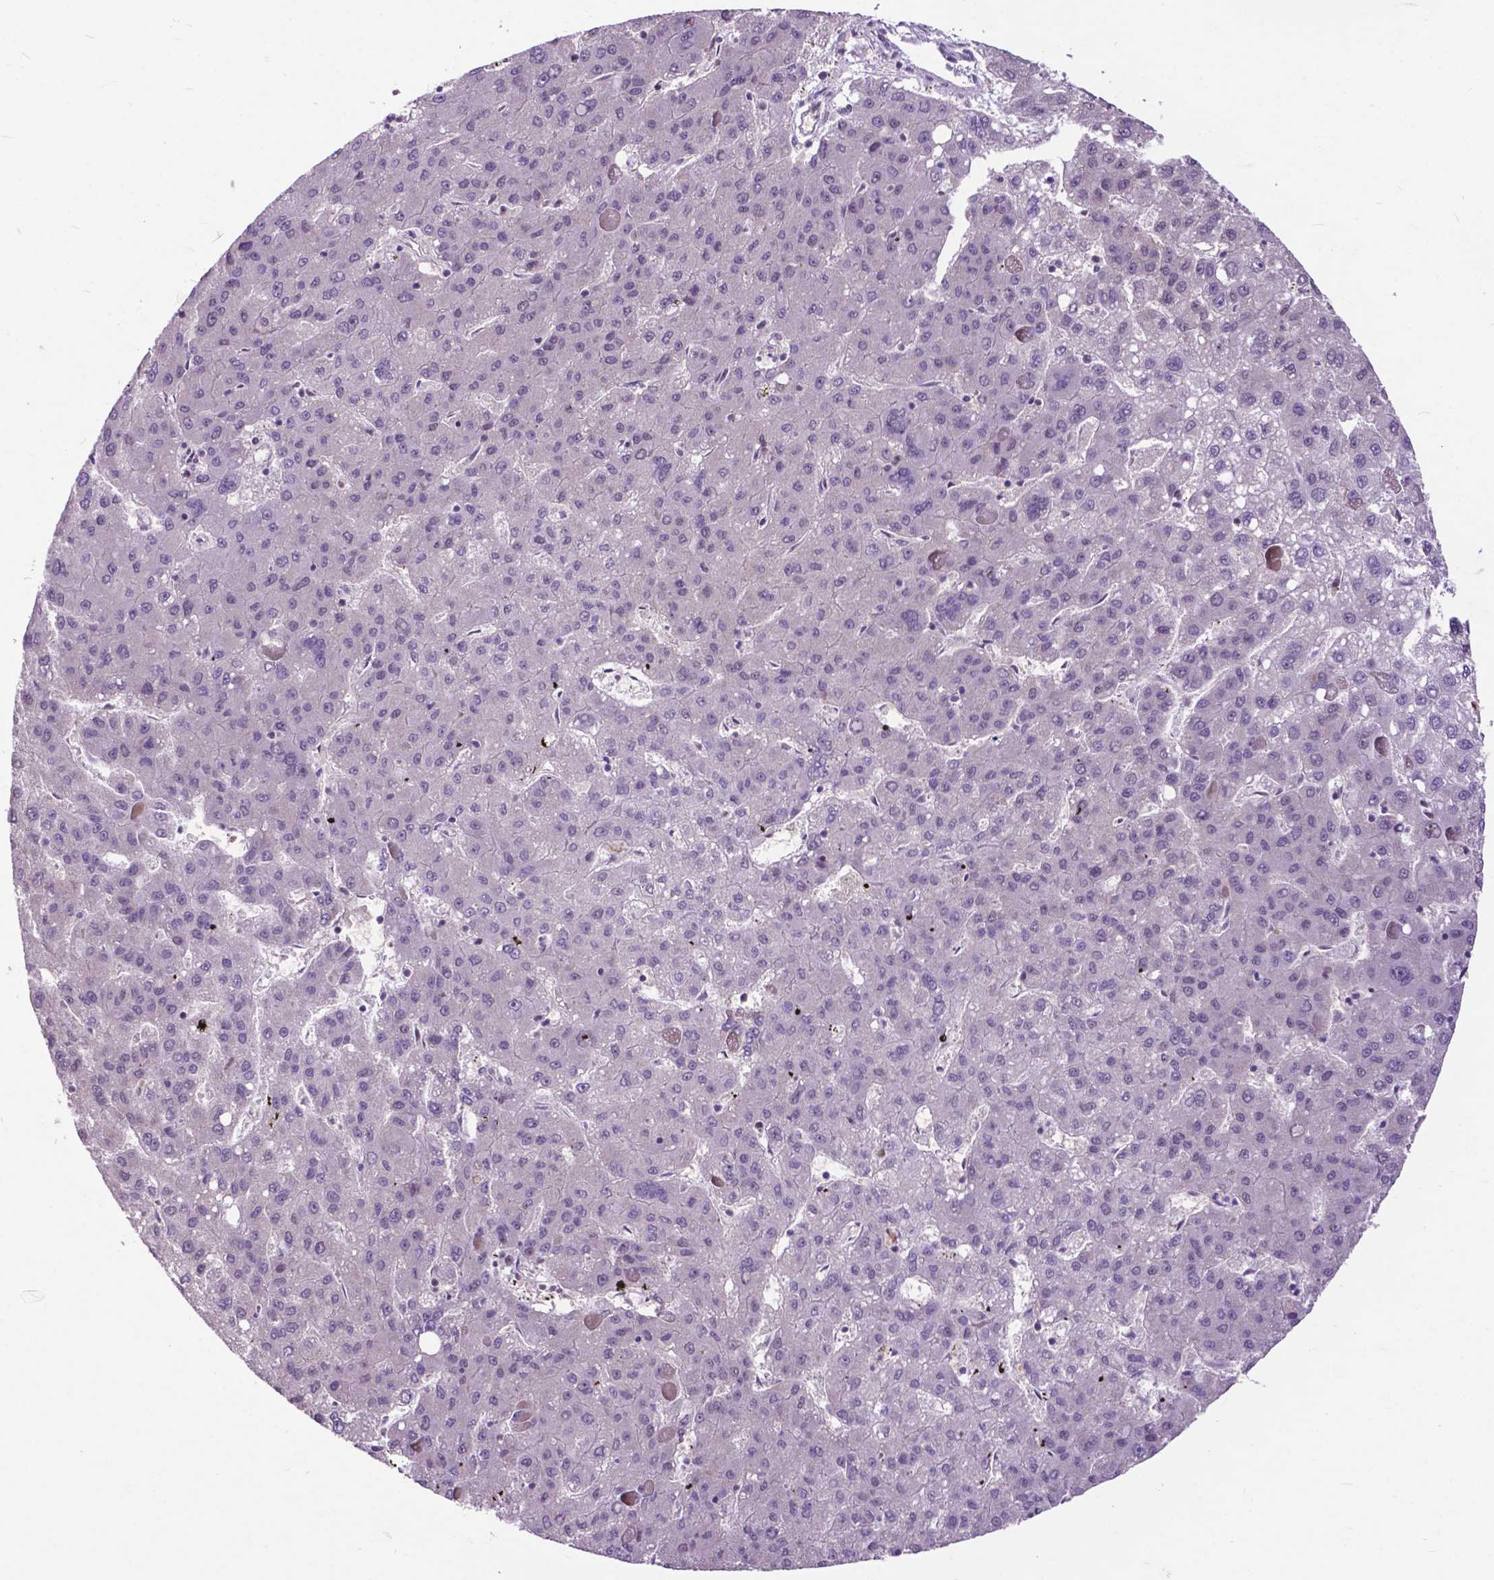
{"staining": {"intensity": "negative", "quantity": "none", "location": "none"}, "tissue": "liver cancer", "cell_type": "Tumor cells", "image_type": "cancer", "snomed": [{"axis": "morphology", "description": "Carcinoma, Hepatocellular, NOS"}, {"axis": "topography", "description": "Liver"}], "caption": "This is a micrograph of immunohistochemistry staining of liver cancer, which shows no expression in tumor cells.", "gene": "FAF1", "patient": {"sex": "female", "age": 82}}